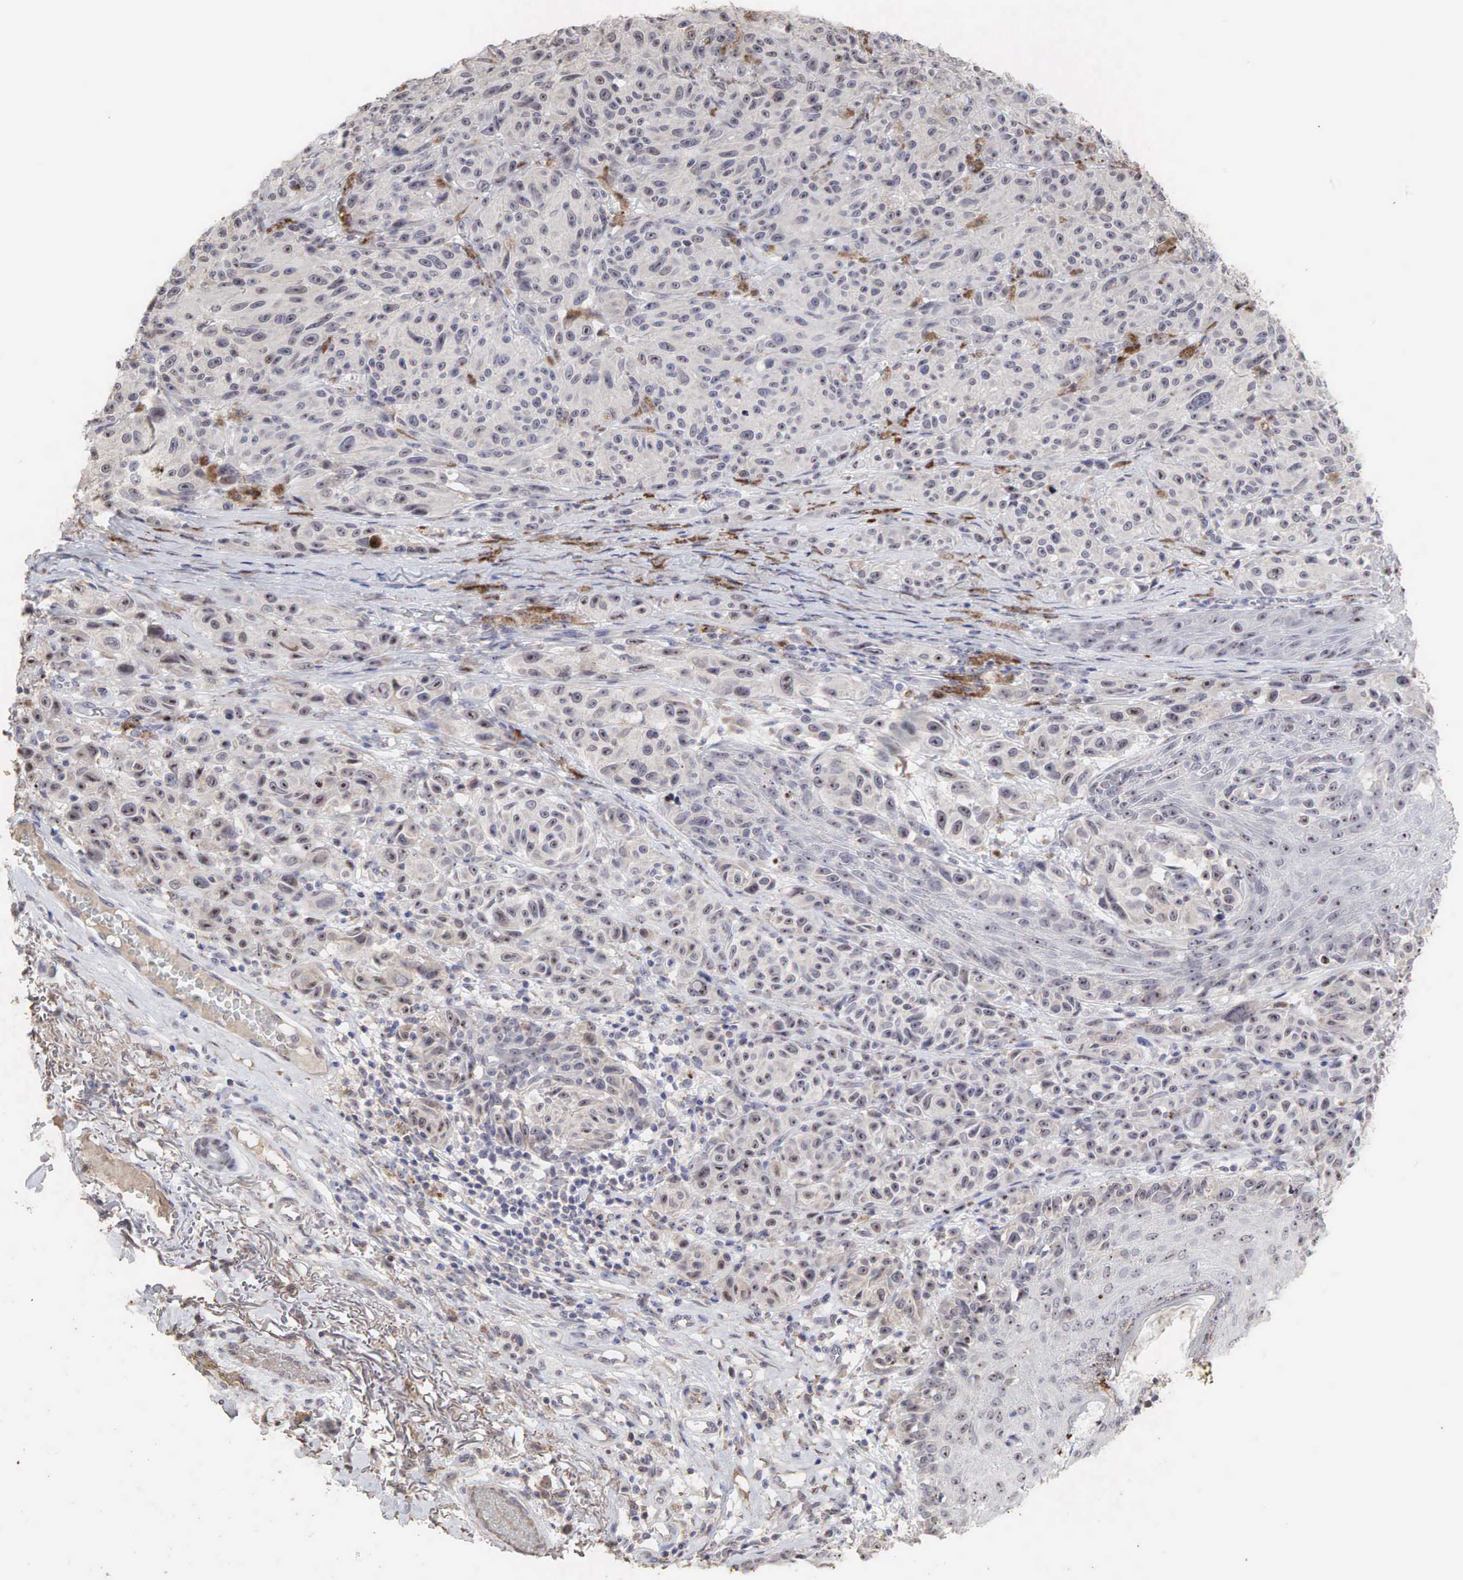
{"staining": {"intensity": "weak", "quantity": "25%-75%", "location": "cytoplasmic/membranous"}, "tissue": "melanoma", "cell_type": "Tumor cells", "image_type": "cancer", "snomed": [{"axis": "morphology", "description": "Malignant melanoma, NOS"}, {"axis": "topography", "description": "Skin"}], "caption": "Melanoma tissue displays weak cytoplasmic/membranous staining in about 25%-75% of tumor cells, visualized by immunohistochemistry.", "gene": "DKC1", "patient": {"sex": "male", "age": 70}}